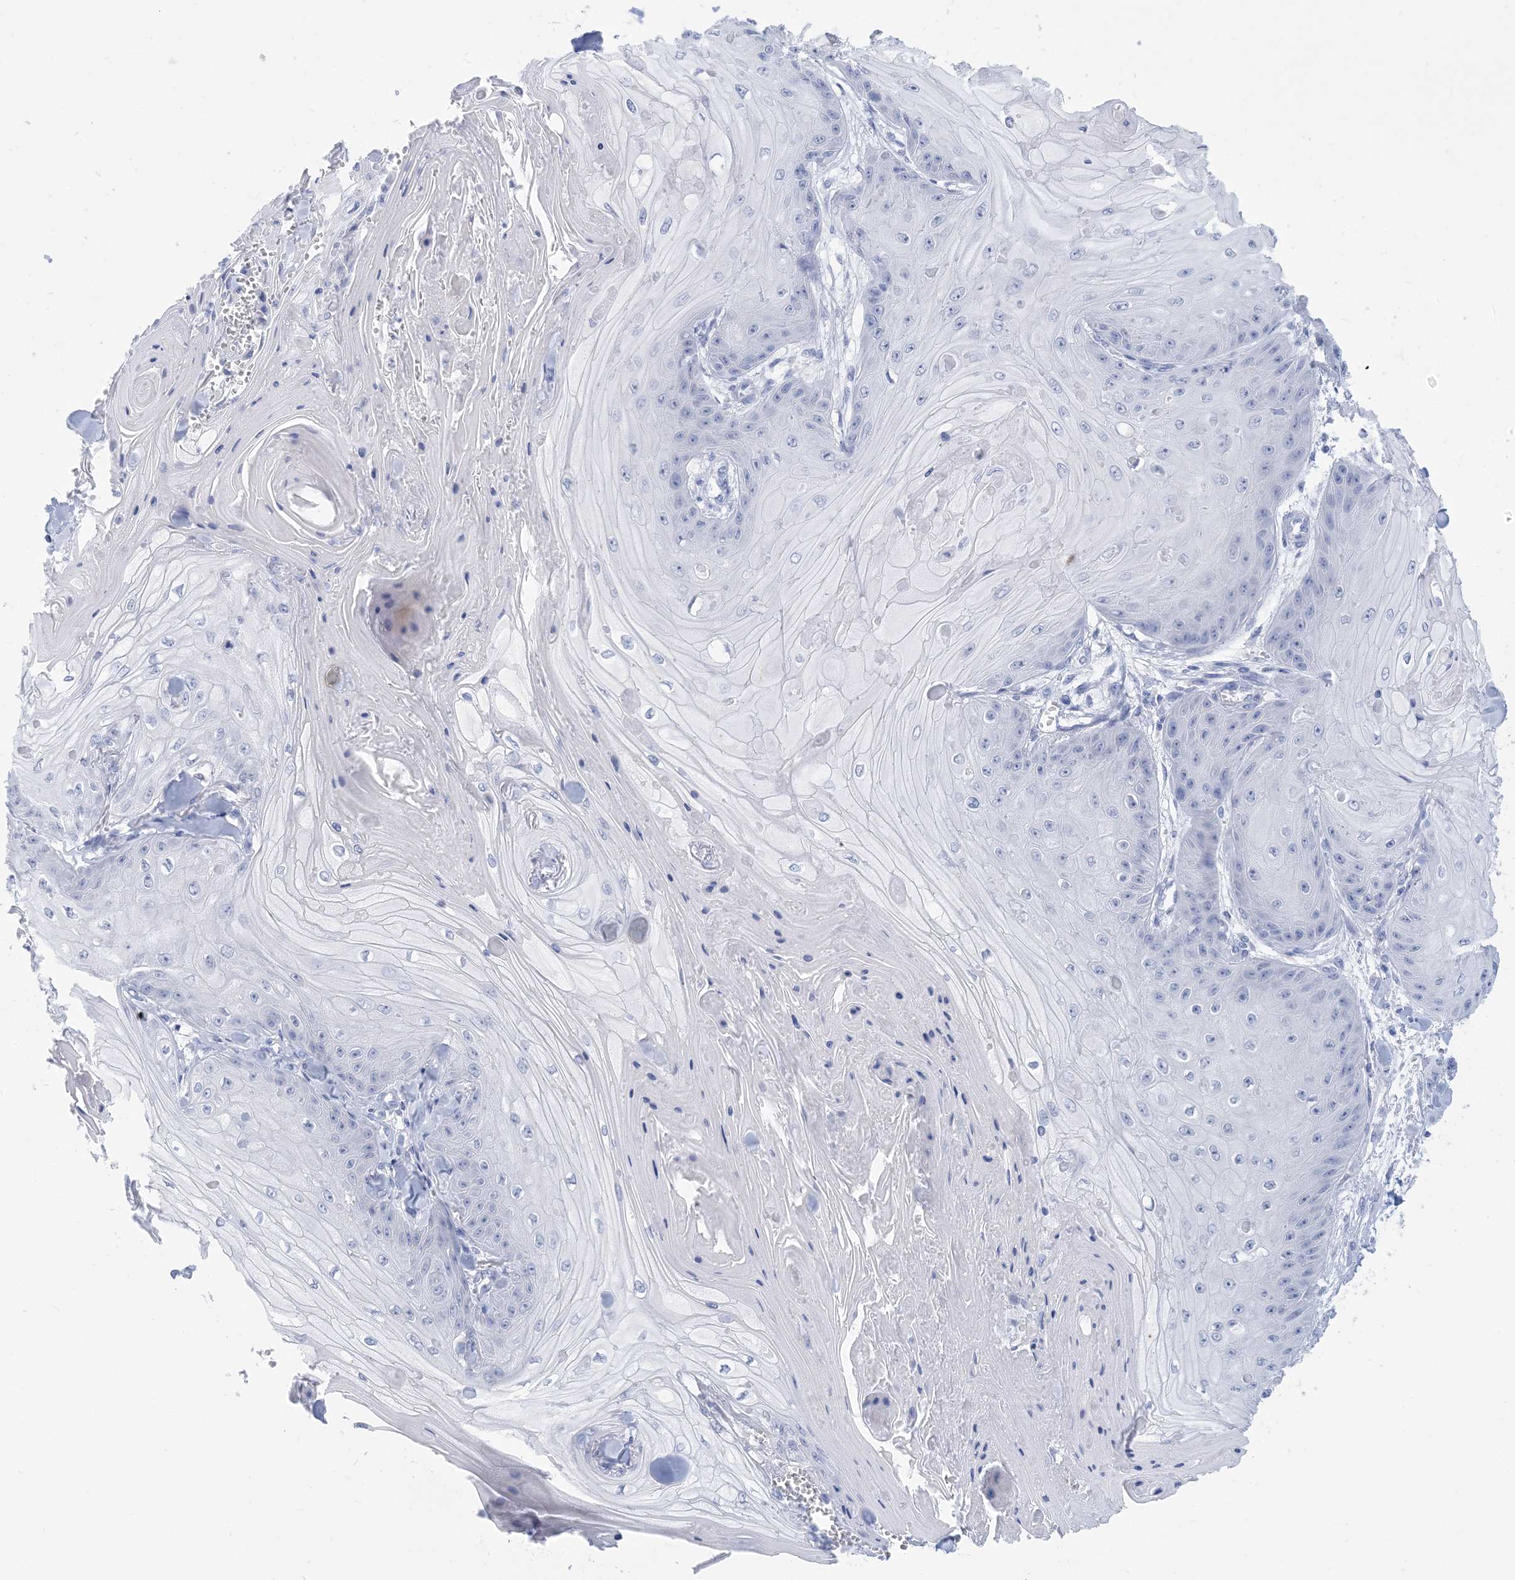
{"staining": {"intensity": "negative", "quantity": "none", "location": "none"}, "tissue": "skin cancer", "cell_type": "Tumor cells", "image_type": "cancer", "snomed": [{"axis": "morphology", "description": "Squamous cell carcinoma, NOS"}, {"axis": "topography", "description": "Skin"}], "caption": "Immunohistochemistry photomicrograph of neoplastic tissue: human skin cancer stained with DAB shows no significant protein positivity in tumor cells.", "gene": "SH3YL1", "patient": {"sex": "male", "age": 74}}